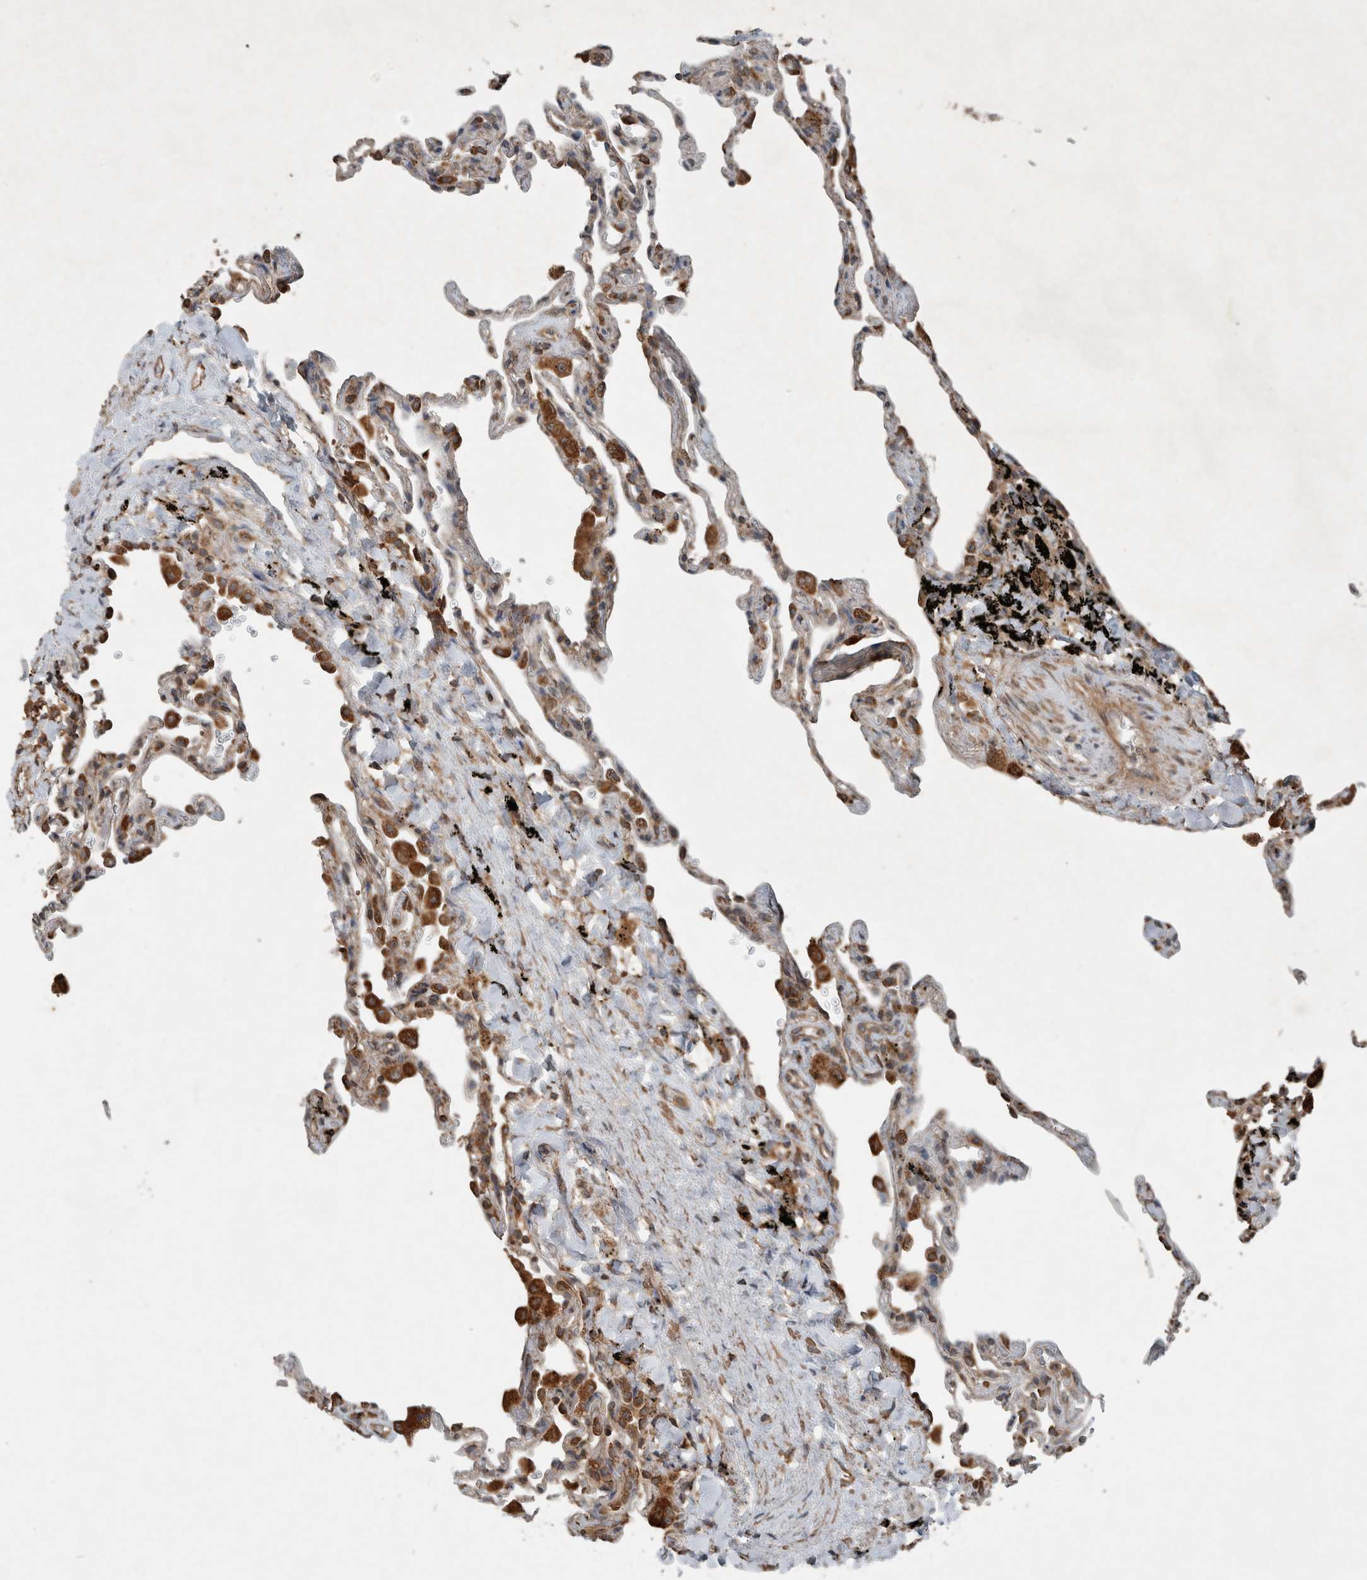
{"staining": {"intensity": "weak", "quantity": "<25%", "location": "cytoplasmic/membranous"}, "tissue": "lung", "cell_type": "Alveolar cells", "image_type": "normal", "snomed": [{"axis": "morphology", "description": "Normal tissue, NOS"}, {"axis": "topography", "description": "Lung"}], "caption": "Alveolar cells are negative for protein expression in benign human lung. Nuclei are stained in blue.", "gene": "KLK14", "patient": {"sex": "male", "age": 59}}